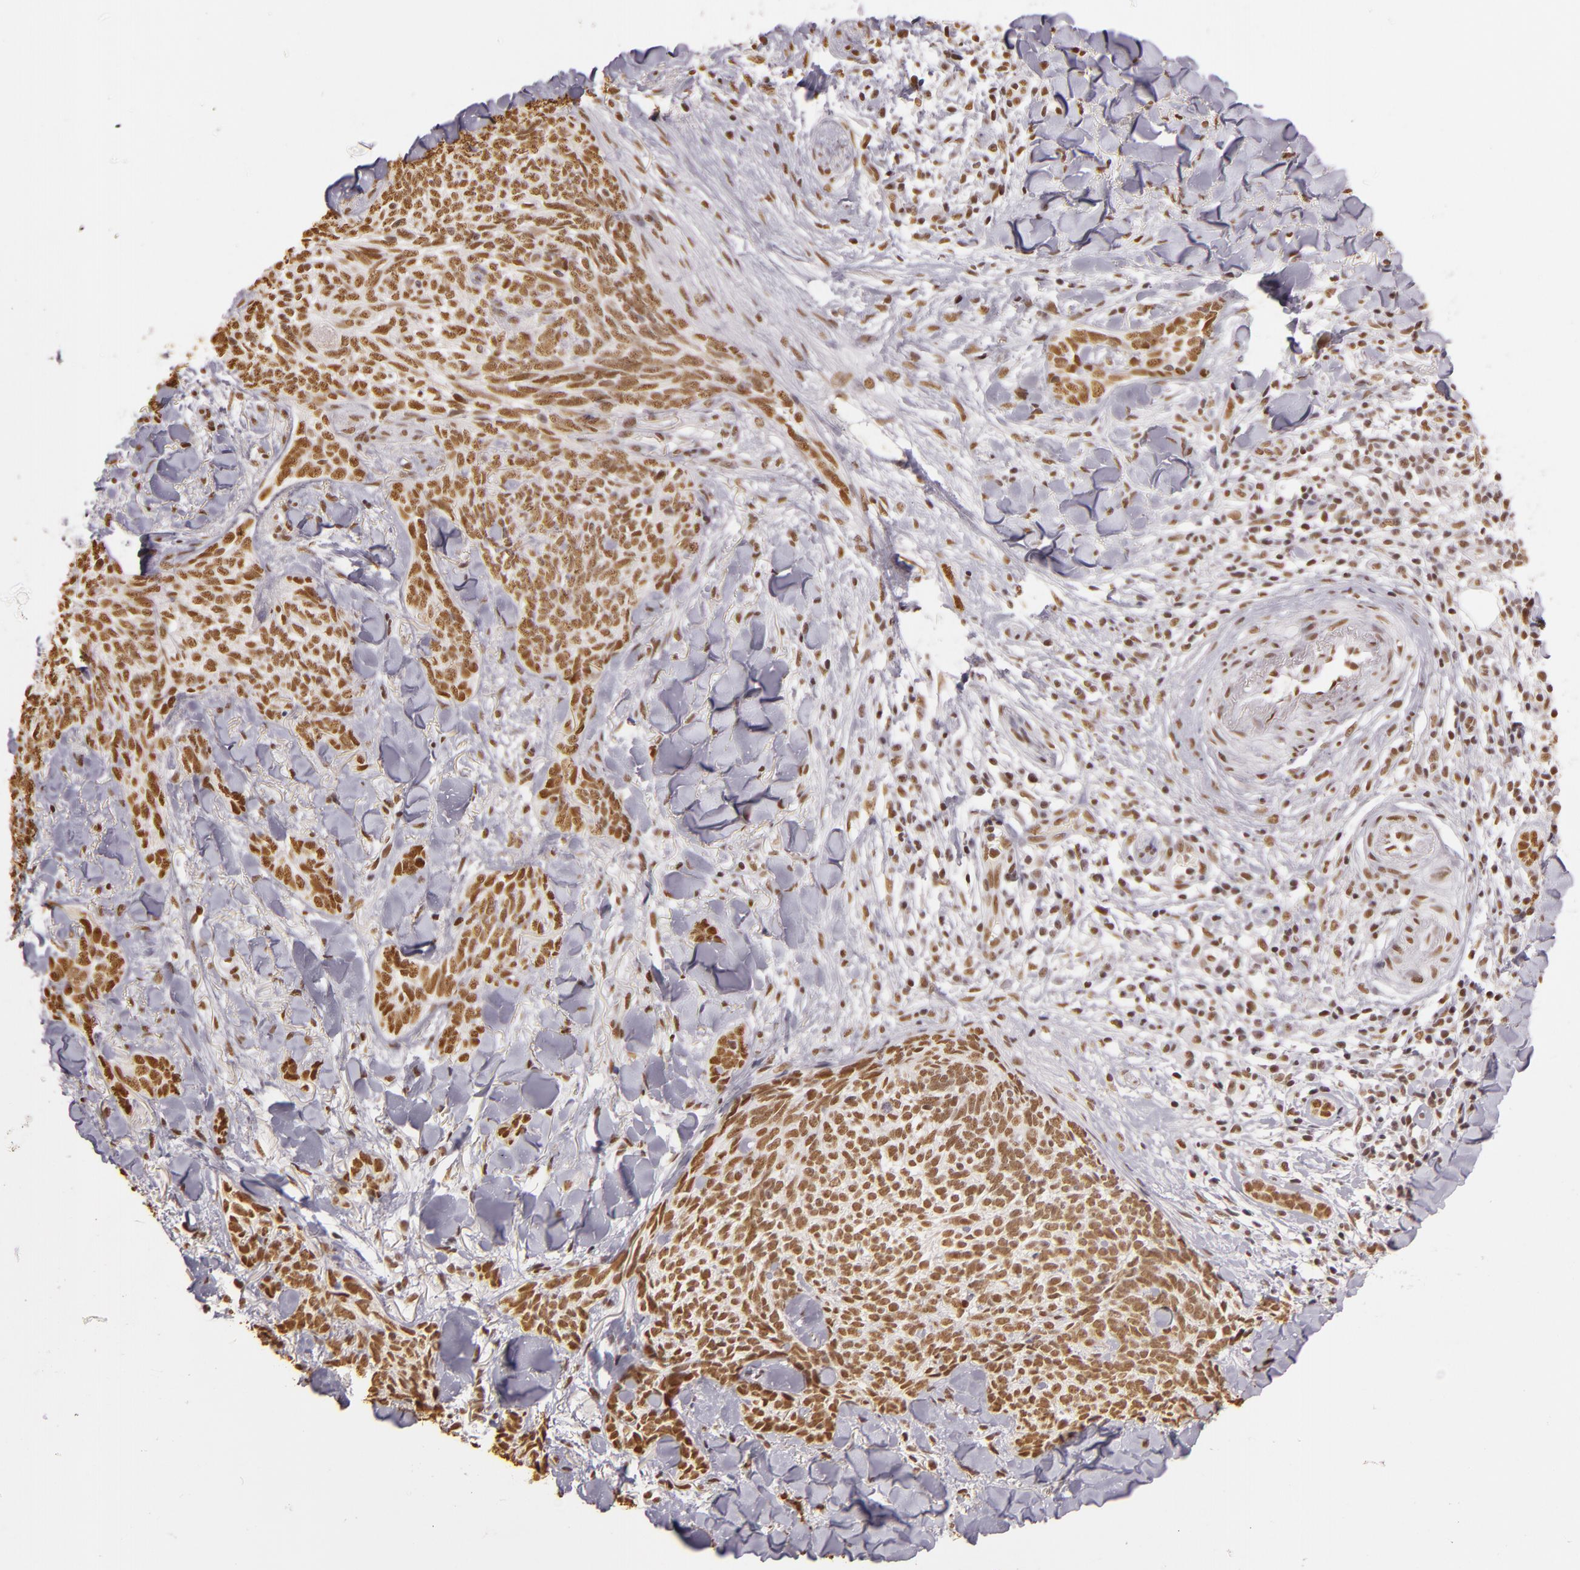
{"staining": {"intensity": "moderate", "quantity": ">75%", "location": "nuclear"}, "tissue": "skin cancer", "cell_type": "Tumor cells", "image_type": "cancer", "snomed": [{"axis": "morphology", "description": "Basal cell carcinoma"}, {"axis": "topography", "description": "Skin"}], "caption": "Immunohistochemical staining of skin basal cell carcinoma shows medium levels of moderate nuclear protein expression in about >75% of tumor cells.", "gene": "PAPOLA", "patient": {"sex": "female", "age": 81}}